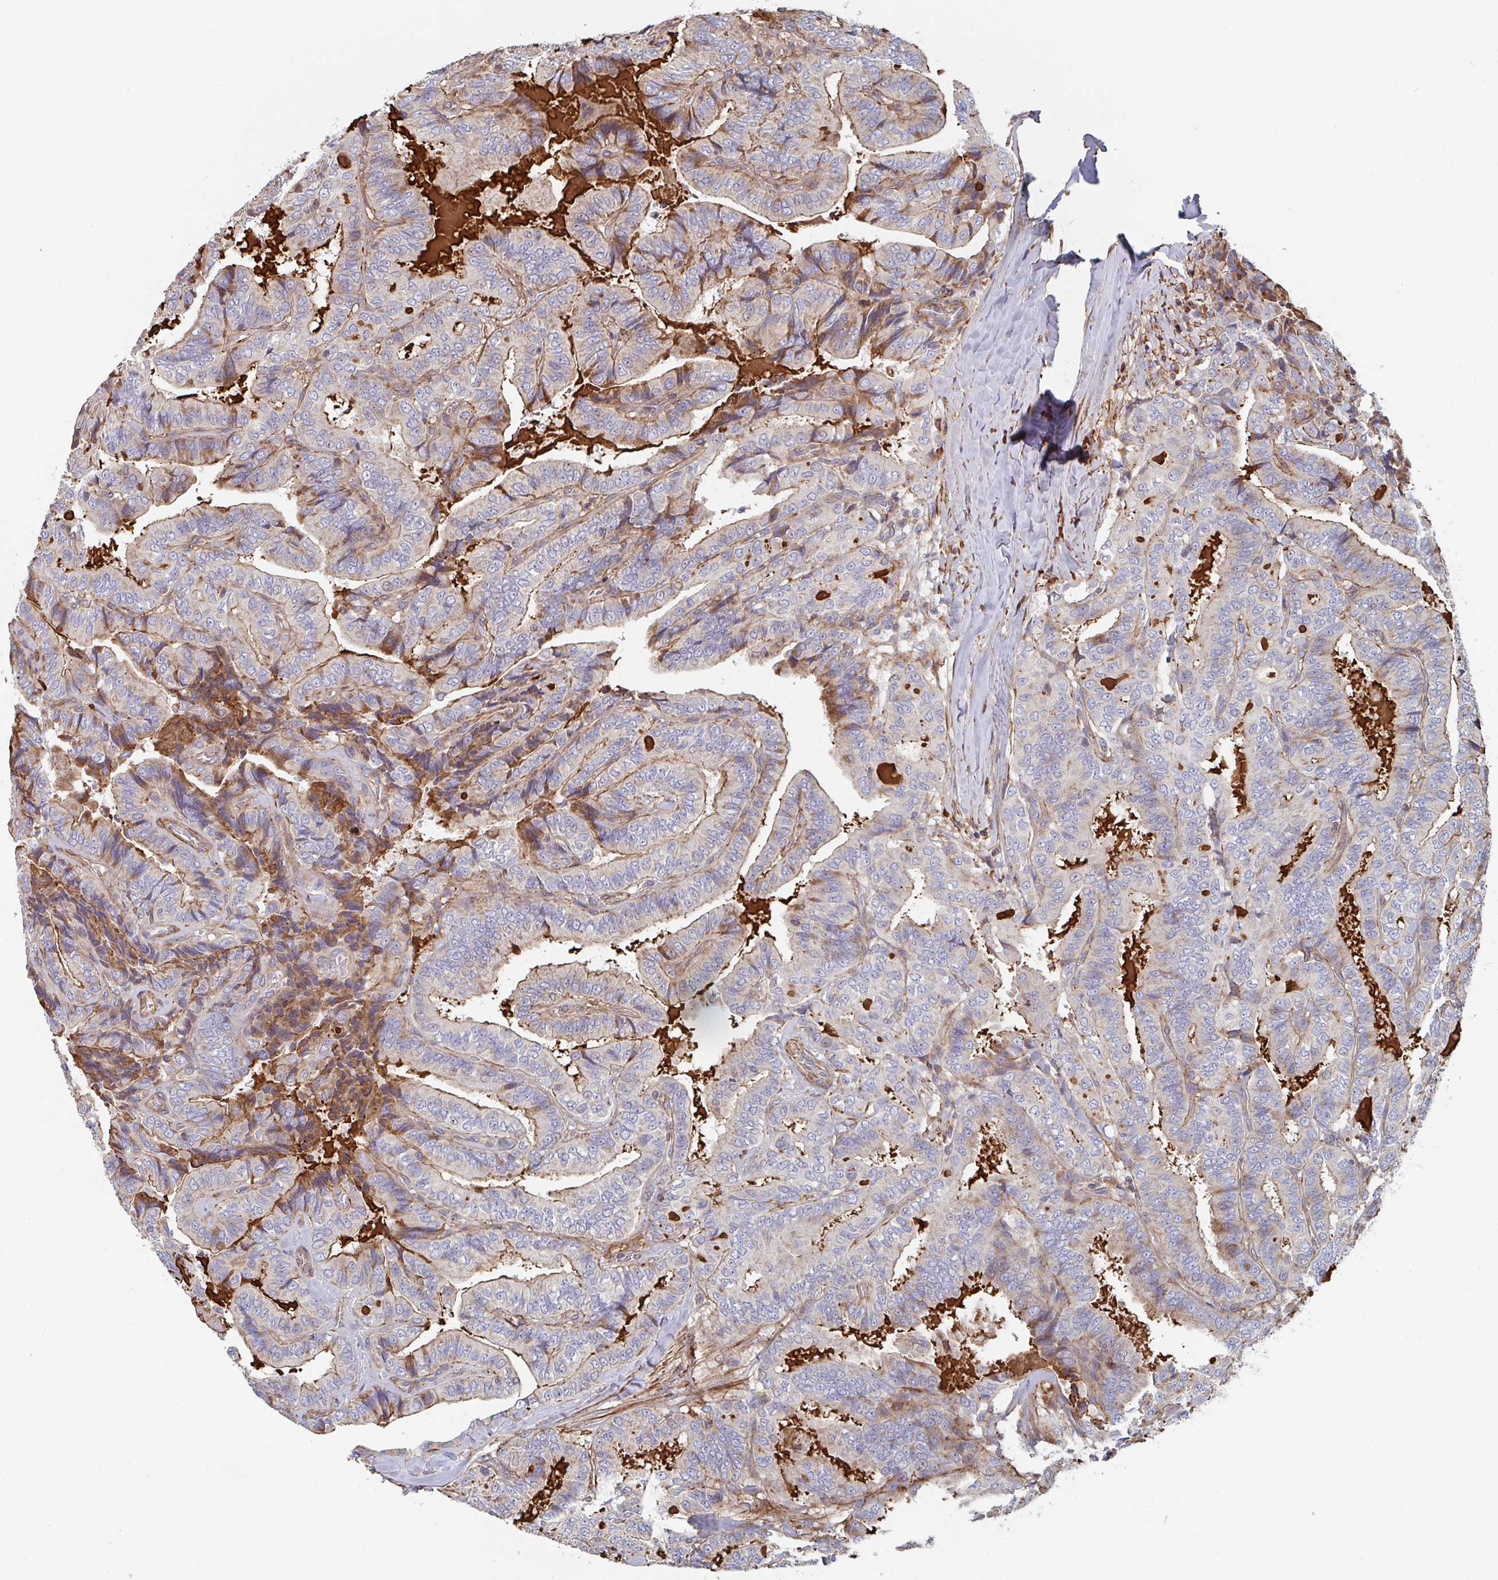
{"staining": {"intensity": "moderate", "quantity": "<25%", "location": "cytoplasmic/membranous"}, "tissue": "thyroid cancer", "cell_type": "Tumor cells", "image_type": "cancer", "snomed": [{"axis": "morphology", "description": "Papillary adenocarcinoma, NOS"}, {"axis": "topography", "description": "Thyroid gland"}], "caption": "Immunohistochemistry of papillary adenocarcinoma (thyroid) displays low levels of moderate cytoplasmic/membranous positivity in about <25% of tumor cells.", "gene": "FZD2", "patient": {"sex": "male", "age": 61}}